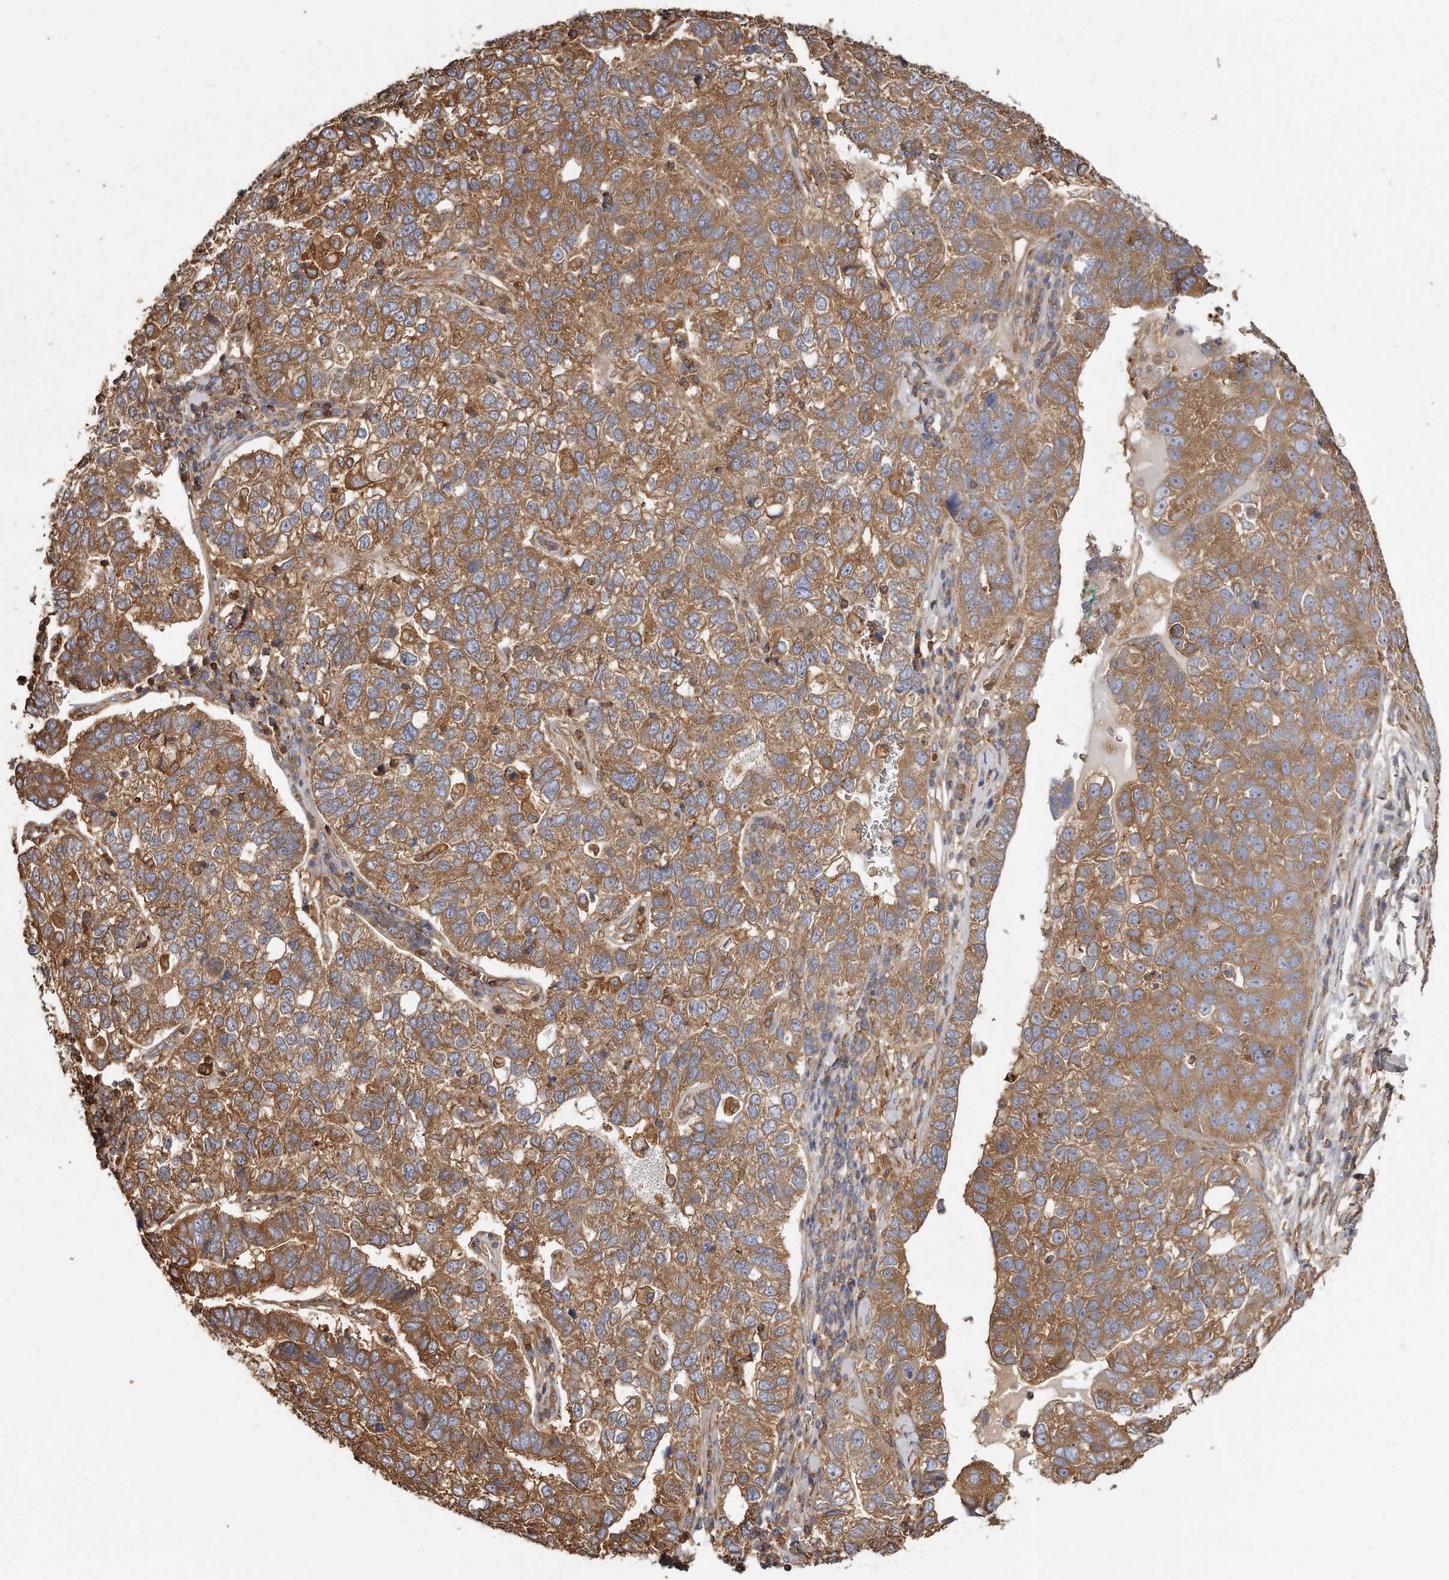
{"staining": {"intensity": "moderate", "quantity": "25%-75%", "location": "cytoplasmic/membranous"}, "tissue": "pancreatic cancer", "cell_type": "Tumor cells", "image_type": "cancer", "snomed": [{"axis": "morphology", "description": "Adenocarcinoma, NOS"}, {"axis": "topography", "description": "Pancreas"}], "caption": "Immunohistochemical staining of pancreatic adenocarcinoma shows medium levels of moderate cytoplasmic/membranous protein staining in approximately 25%-75% of tumor cells. Nuclei are stained in blue.", "gene": "CAP1", "patient": {"sex": "female", "age": 61}}